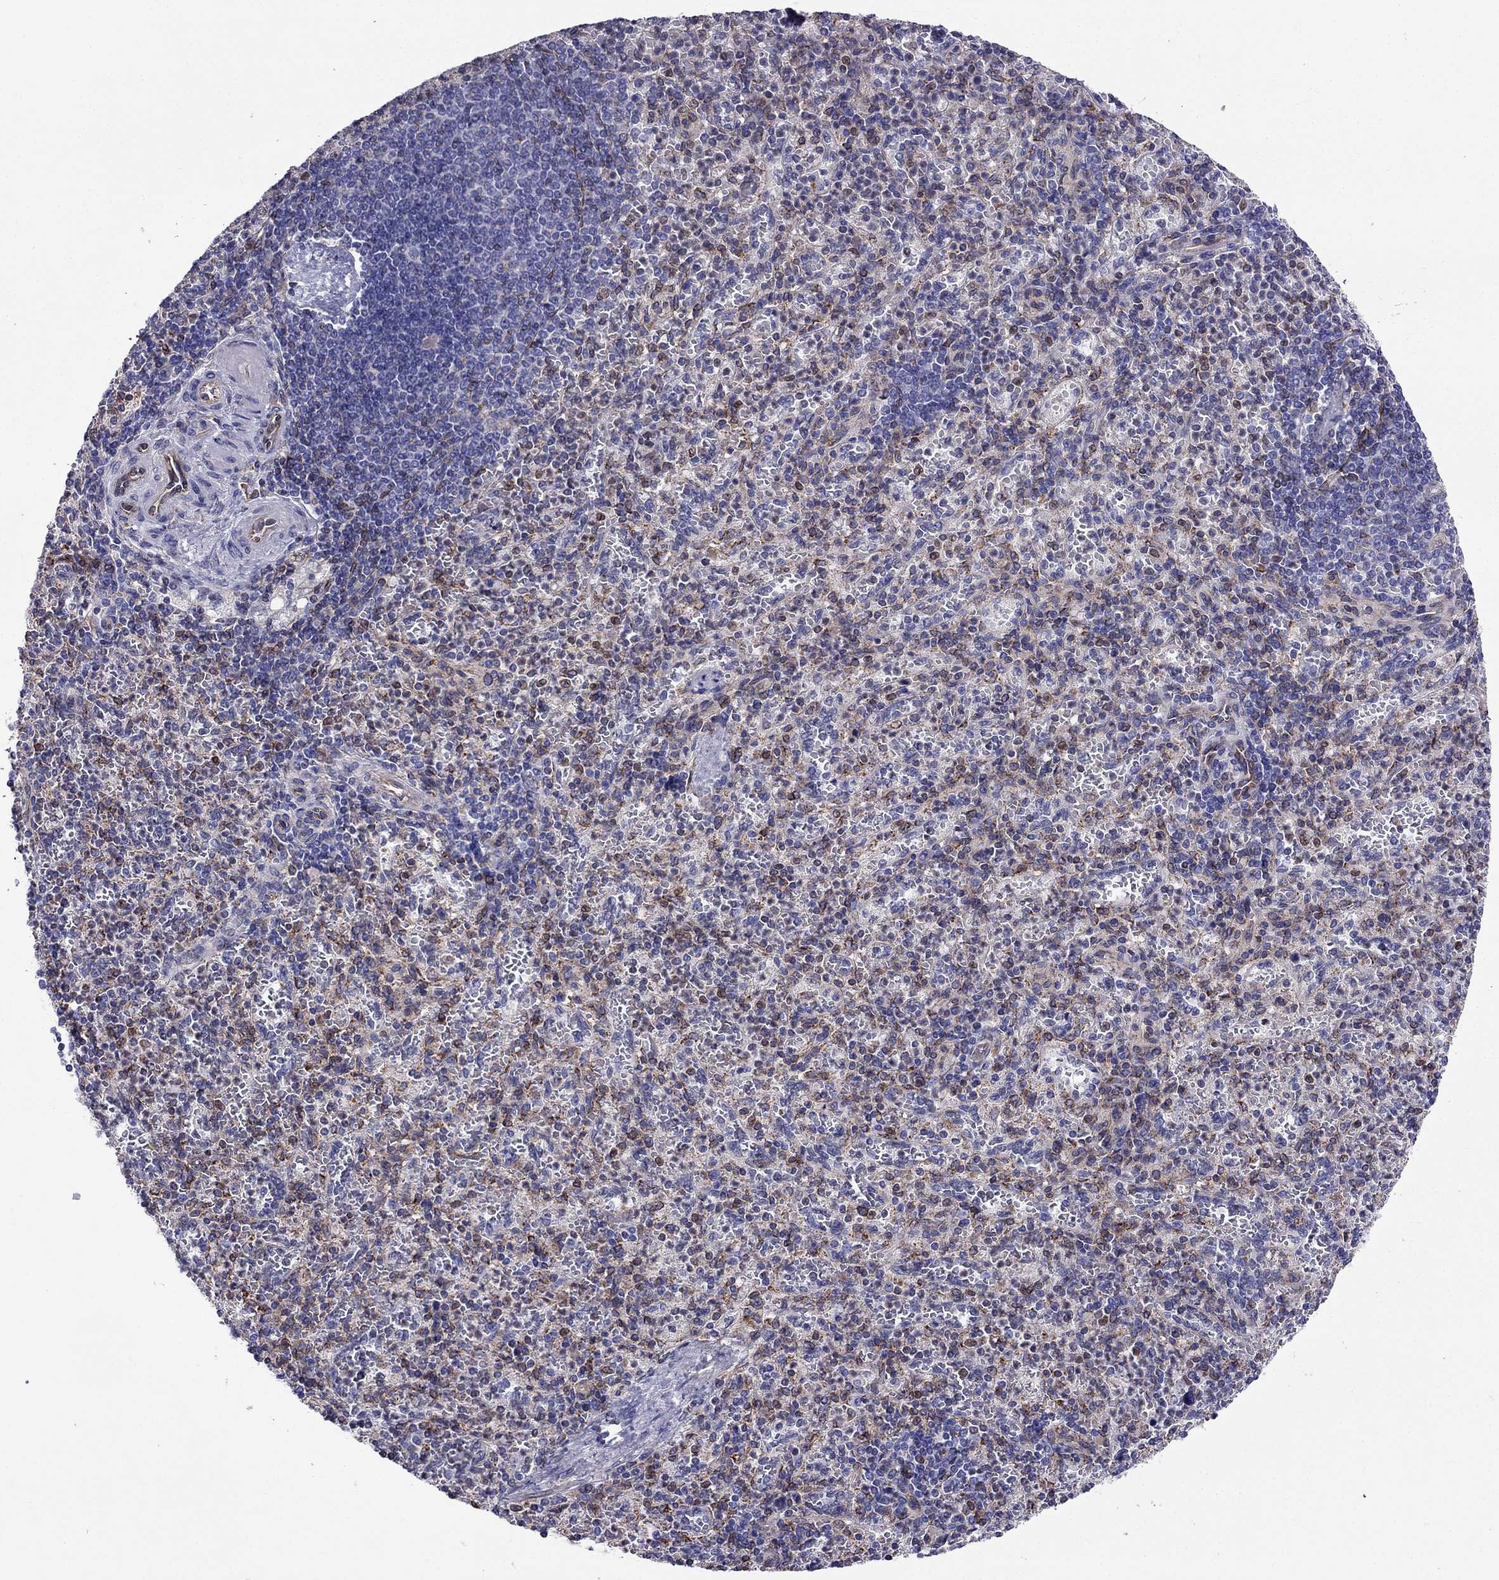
{"staining": {"intensity": "moderate", "quantity": "<25%", "location": "cytoplasmic/membranous"}, "tissue": "spleen", "cell_type": "Cells in red pulp", "image_type": "normal", "snomed": [{"axis": "morphology", "description": "Normal tissue, NOS"}, {"axis": "topography", "description": "Spleen"}], "caption": "Brown immunohistochemical staining in unremarkable spleen displays moderate cytoplasmic/membranous expression in approximately <25% of cells in red pulp. (brown staining indicates protein expression, while blue staining denotes nuclei).", "gene": "GNAL", "patient": {"sex": "female", "age": 74}}